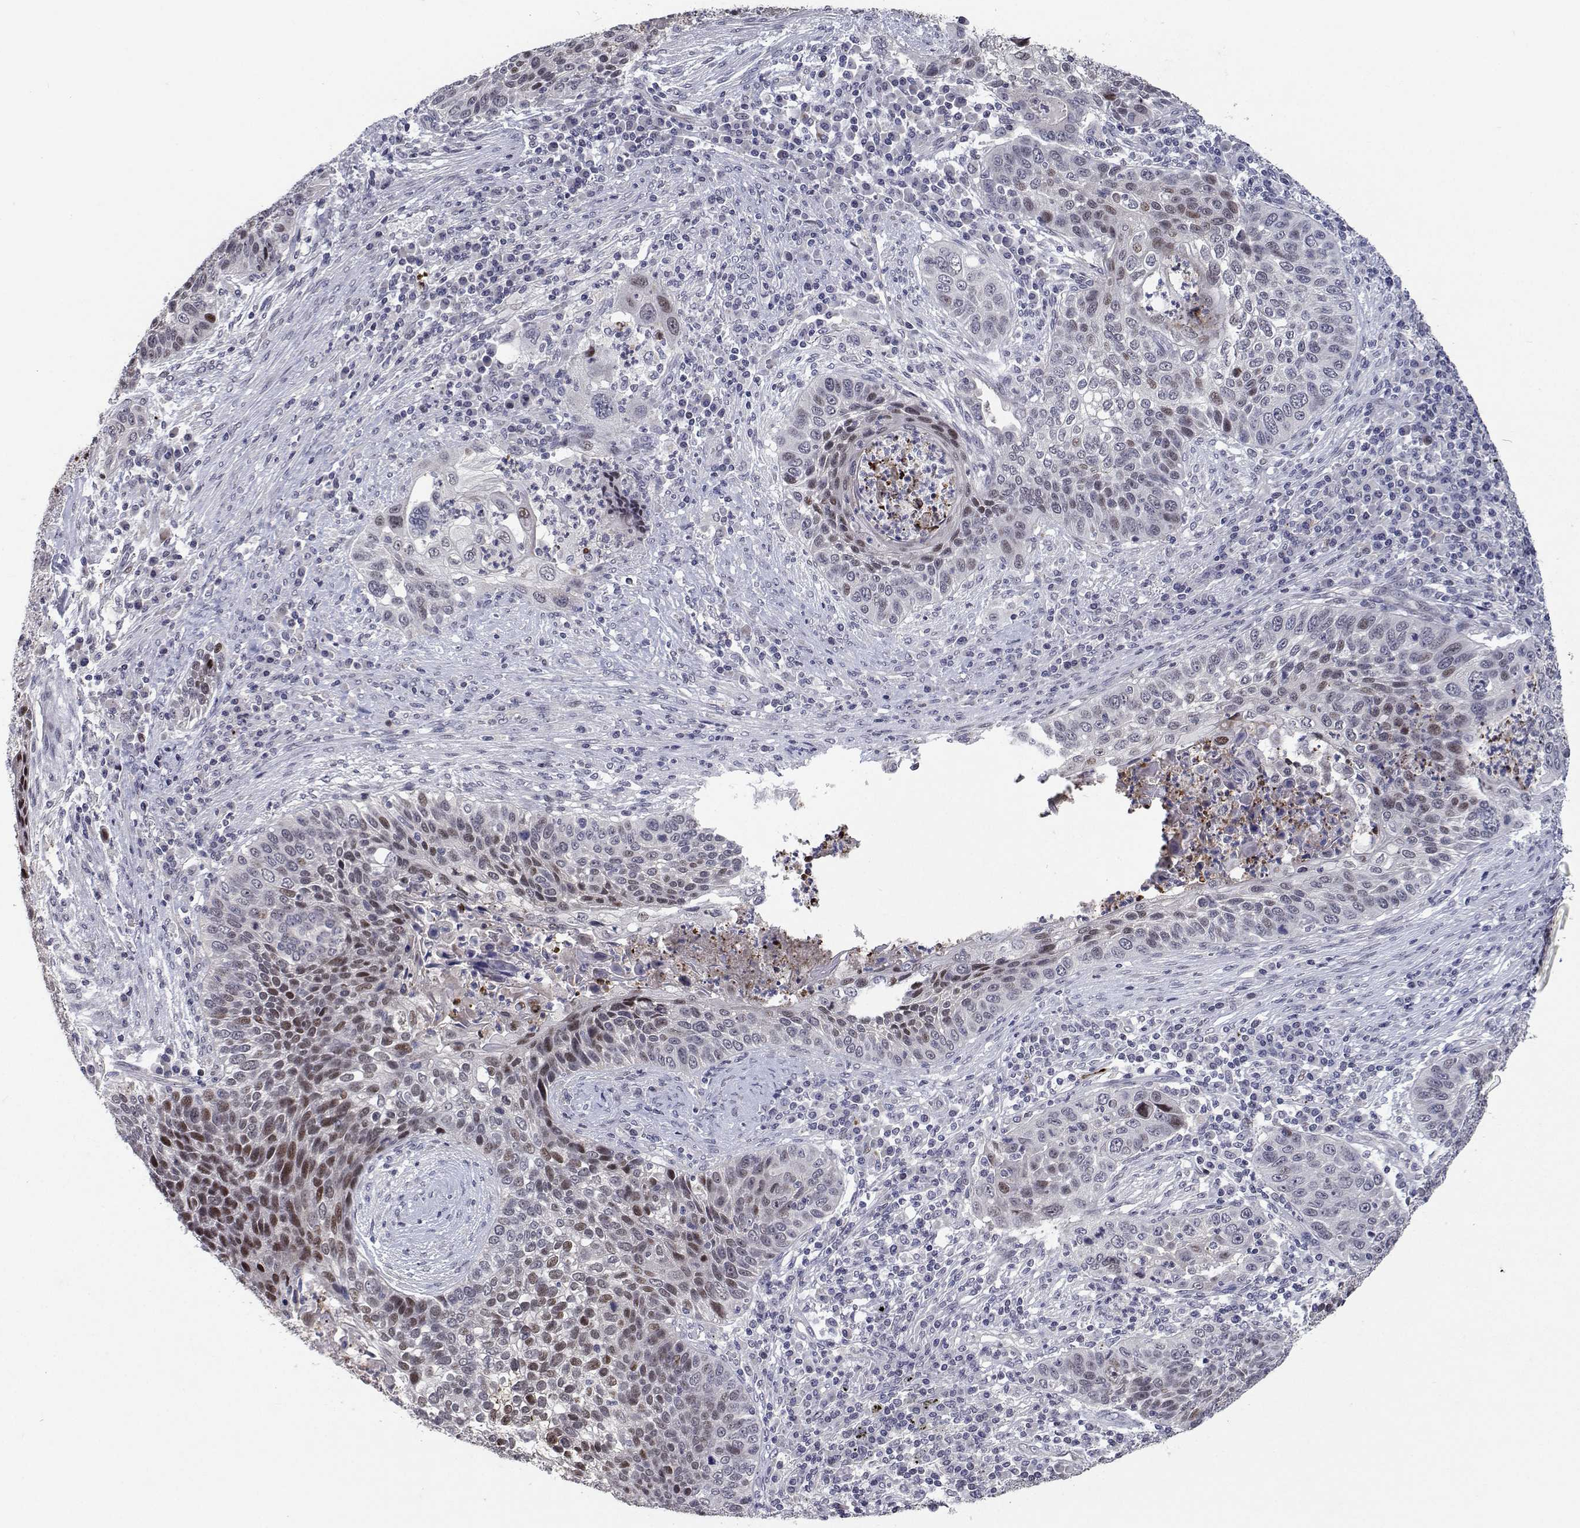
{"staining": {"intensity": "moderate", "quantity": "<25%", "location": "nuclear"}, "tissue": "lung cancer", "cell_type": "Tumor cells", "image_type": "cancer", "snomed": [{"axis": "morphology", "description": "Squamous cell carcinoma, NOS"}, {"axis": "morphology", "description": "Squamous cell carcinoma, metastatic, NOS"}, {"axis": "topography", "description": "Lung"}, {"axis": "topography", "description": "Pleura, NOS"}], "caption": "DAB (3,3'-diaminobenzidine) immunohistochemical staining of human lung cancer (squamous cell carcinoma) exhibits moderate nuclear protein expression in approximately <25% of tumor cells.", "gene": "RBPJL", "patient": {"sex": "male", "age": 72}}